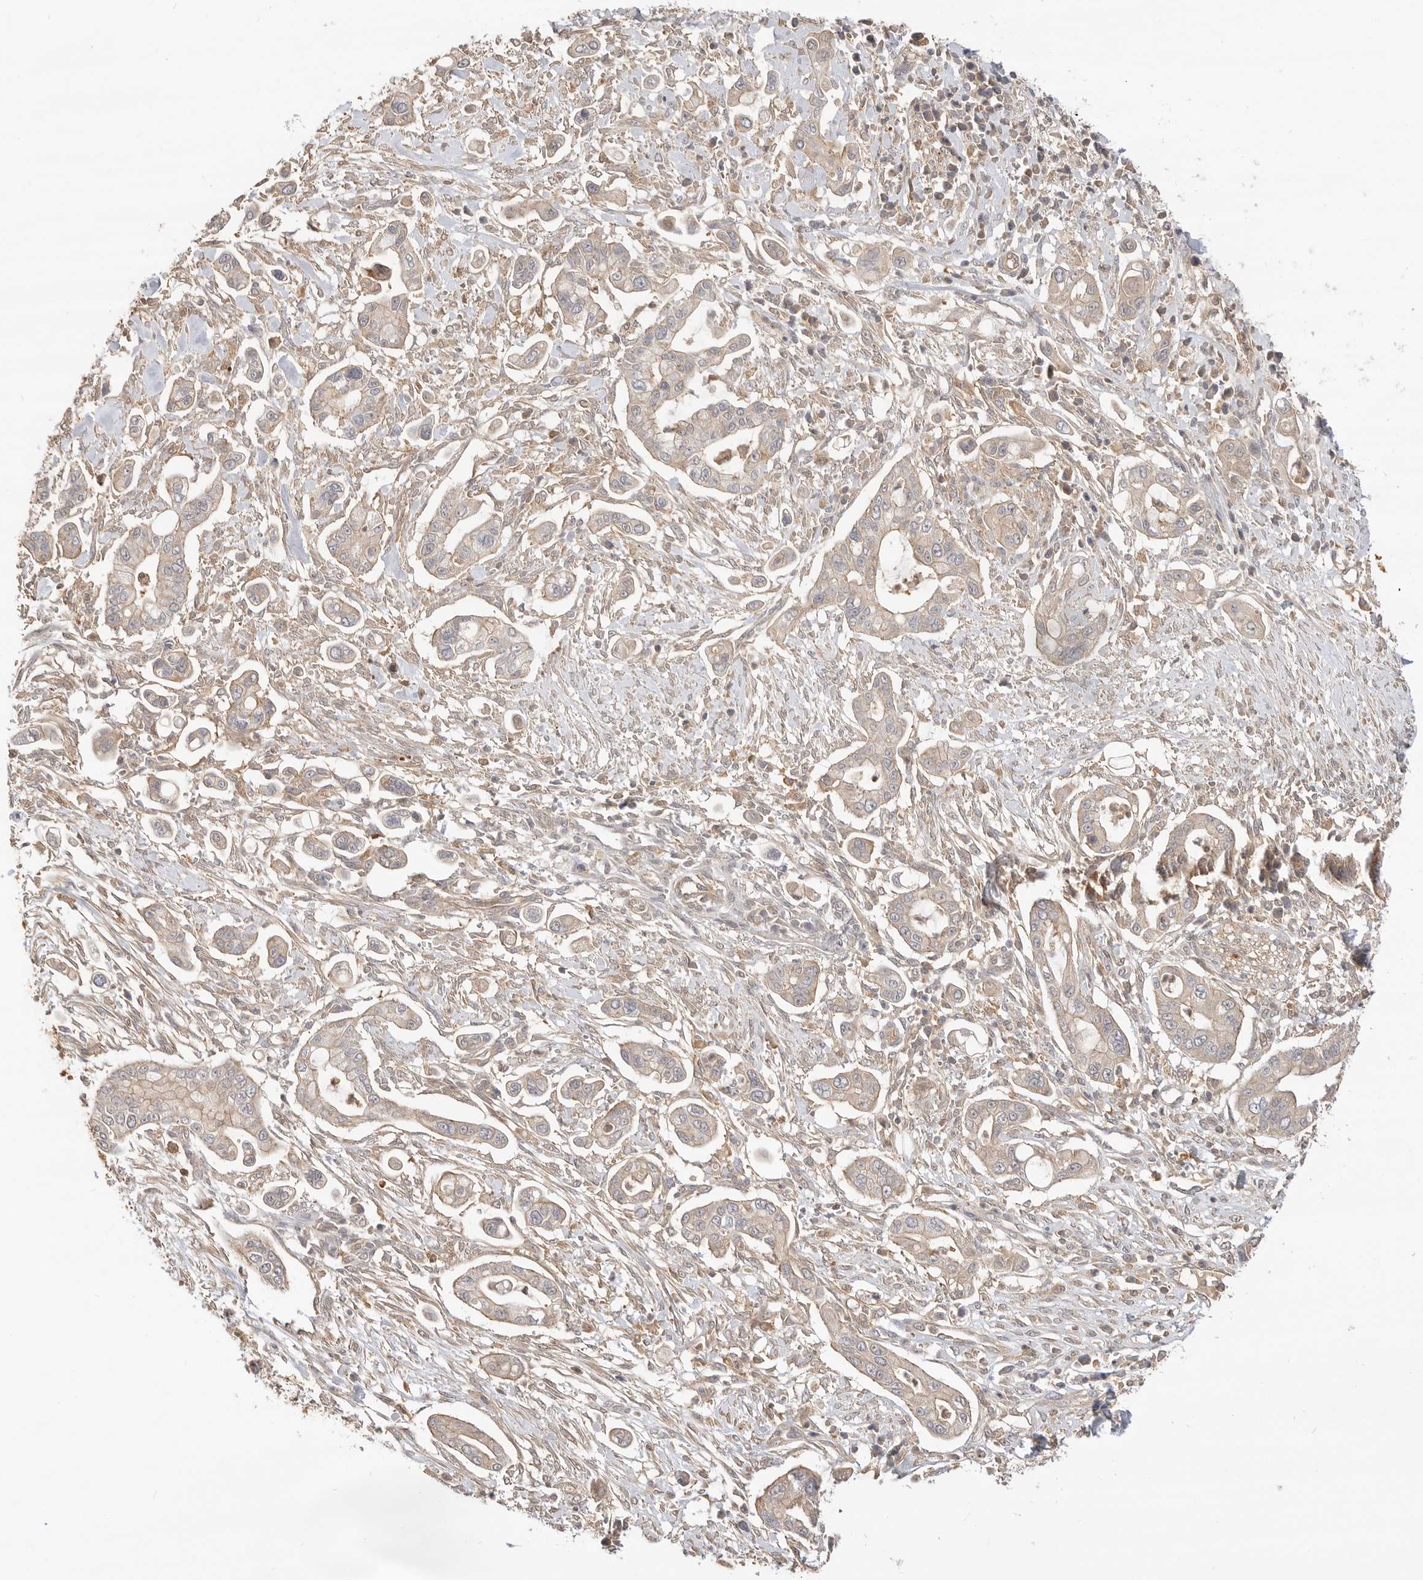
{"staining": {"intensity": "weak", "quantity": "<25%", "location": "cytoplasmic/membranous"}, "tissue": "pancreatic cancer", "cell_type": "Tumor cells", "image_type": "cancer", "snomed": [{"axis": "morphology", "description": "Adenocarcinoma, NOS"}, {"axis": "topography", "description": "Pancreas"}], "caption": "DAB immunohistochemical staining of human pancreatic adenocarcinoma demonstrates no significant positivity in tumor cells. (DAB (3,3'-diaminobenzidine) IHC with hematoxylin counter stain).", "gene": "CLDN12", "patient": {"sex": "male", "age": 68}}